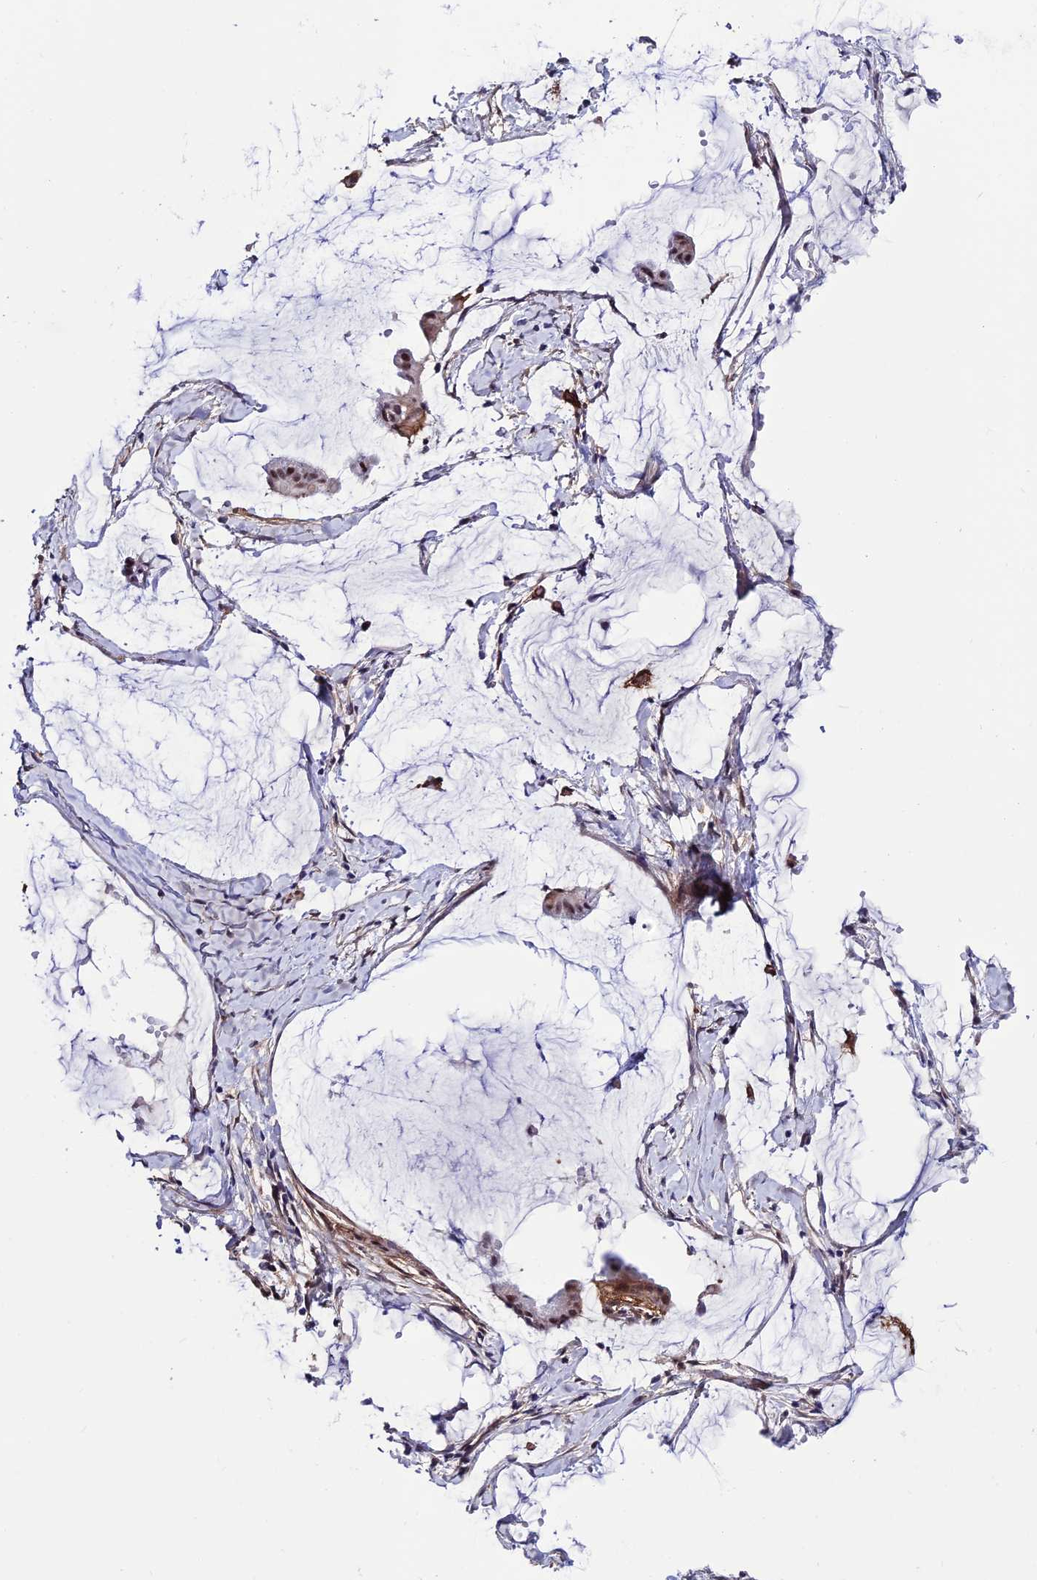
{"staining": {"intensity": "moderate", "quantity": ">75%", "location": "cytoplasmic/membranous,nuclear"}, "tissue": "ovarian cancer", "cell_type": "Tumor cells", "image_type": "cancer", "snomed": [{"axis": "morphology", "description": "Cystadenocarcinoma, mucinous, NOS"}, {"axis": "topography", "description": "Ovary"}], "caption": "Approximately >75% of tumor cells in human ovarian cancer demonstrate moderate cytoplasmic/membranous and nuclear protein positivity as visualized by brown immunohistochemical staining.", "gene": "SYT15", "patient": {"sex": "female", "age": 73}}